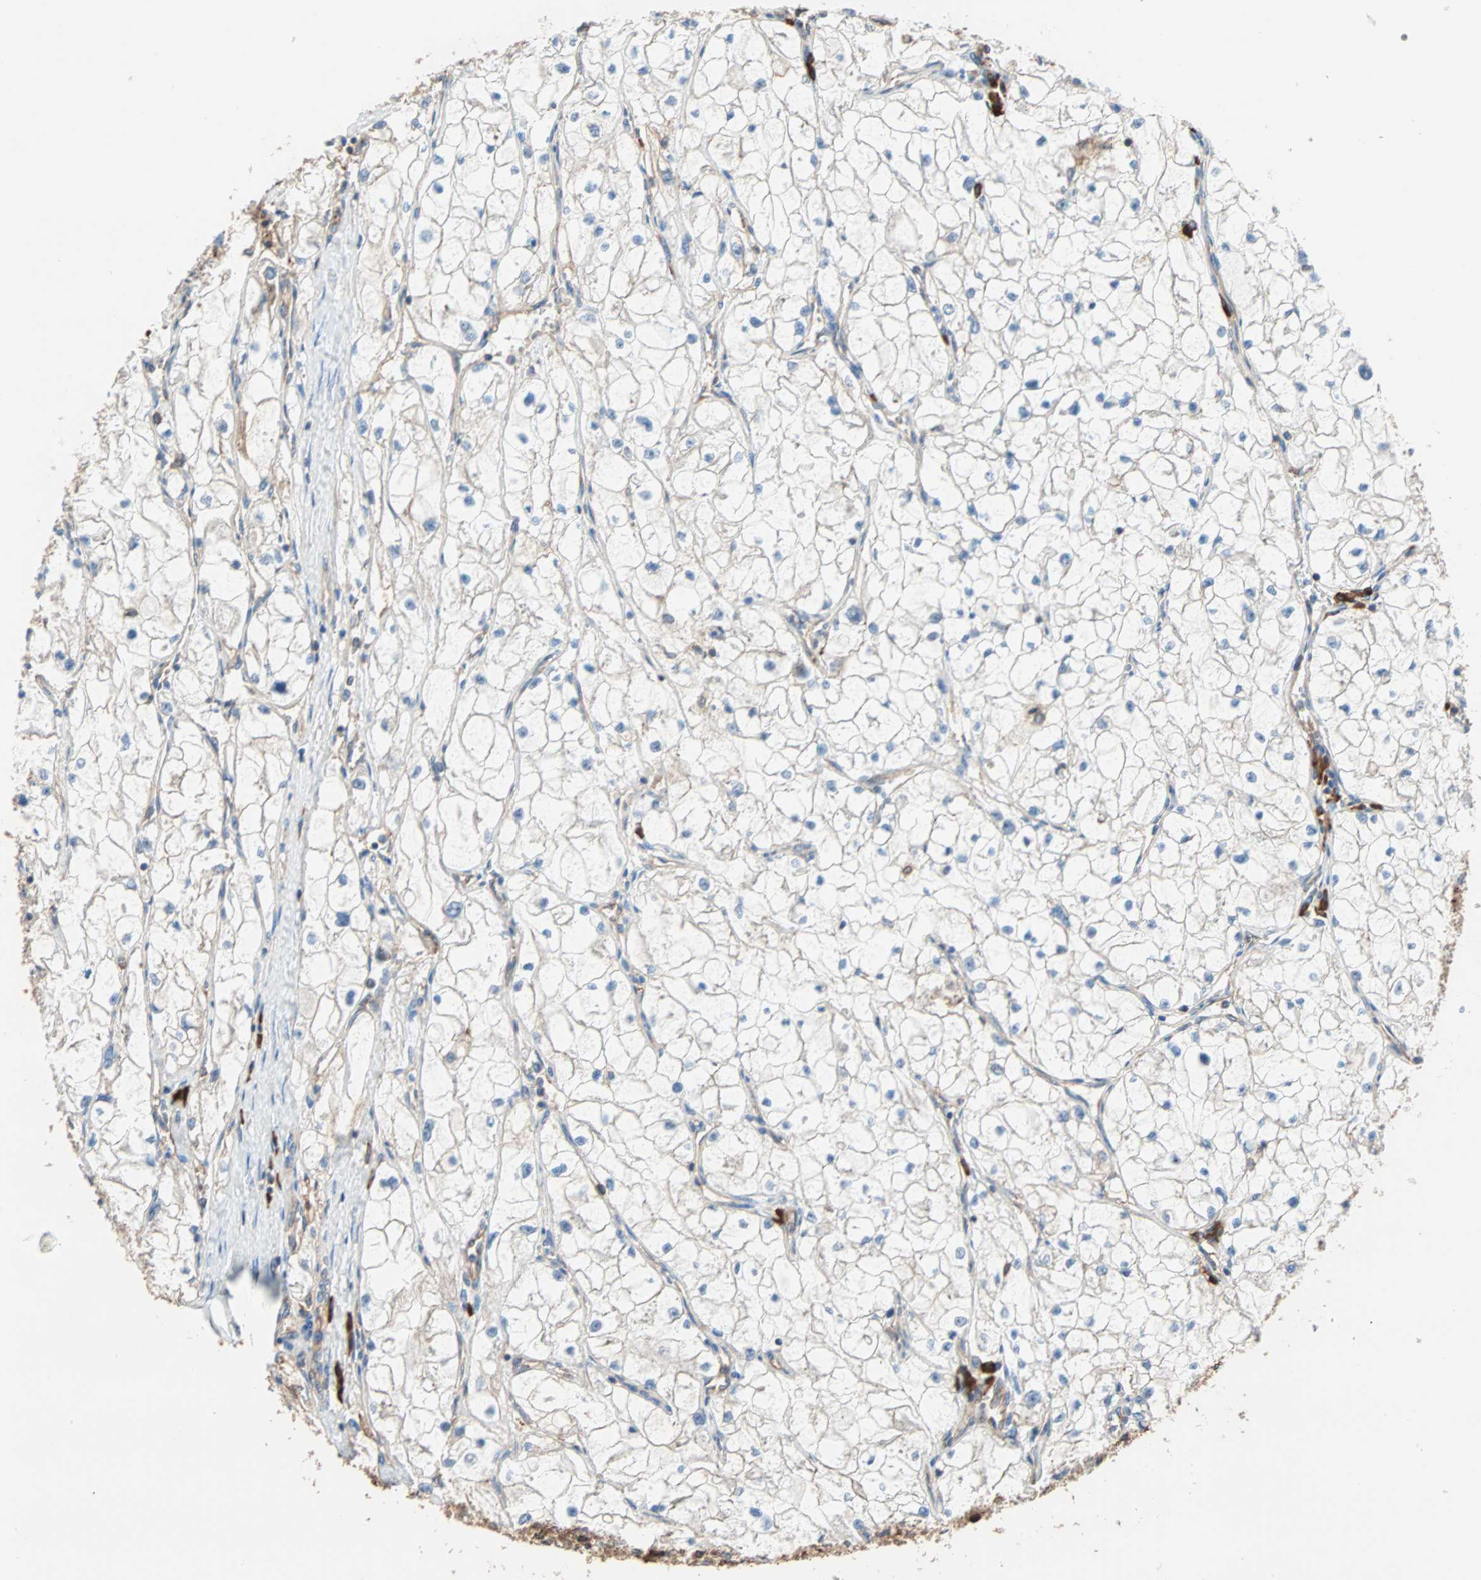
{"staining": {"intensity": "negative", "quantity": "none", "location": "none"}, "tissue": "renal cancer", "cell_type": "Tumor cells", "image_type": "cancer", "snomed": [{"axis": "morphology", "description": "Adenocarcinoma, NOS"}, {"axis": "topography", "description": "Kidney"}], "caption": "Tumor cells show no significant expression in renal adenocarcinoma. (Brightfield microscopy of DAB IHC at high magnification).", "gene": "EEF2", "patient": {"sex": "female", "age": 70}}